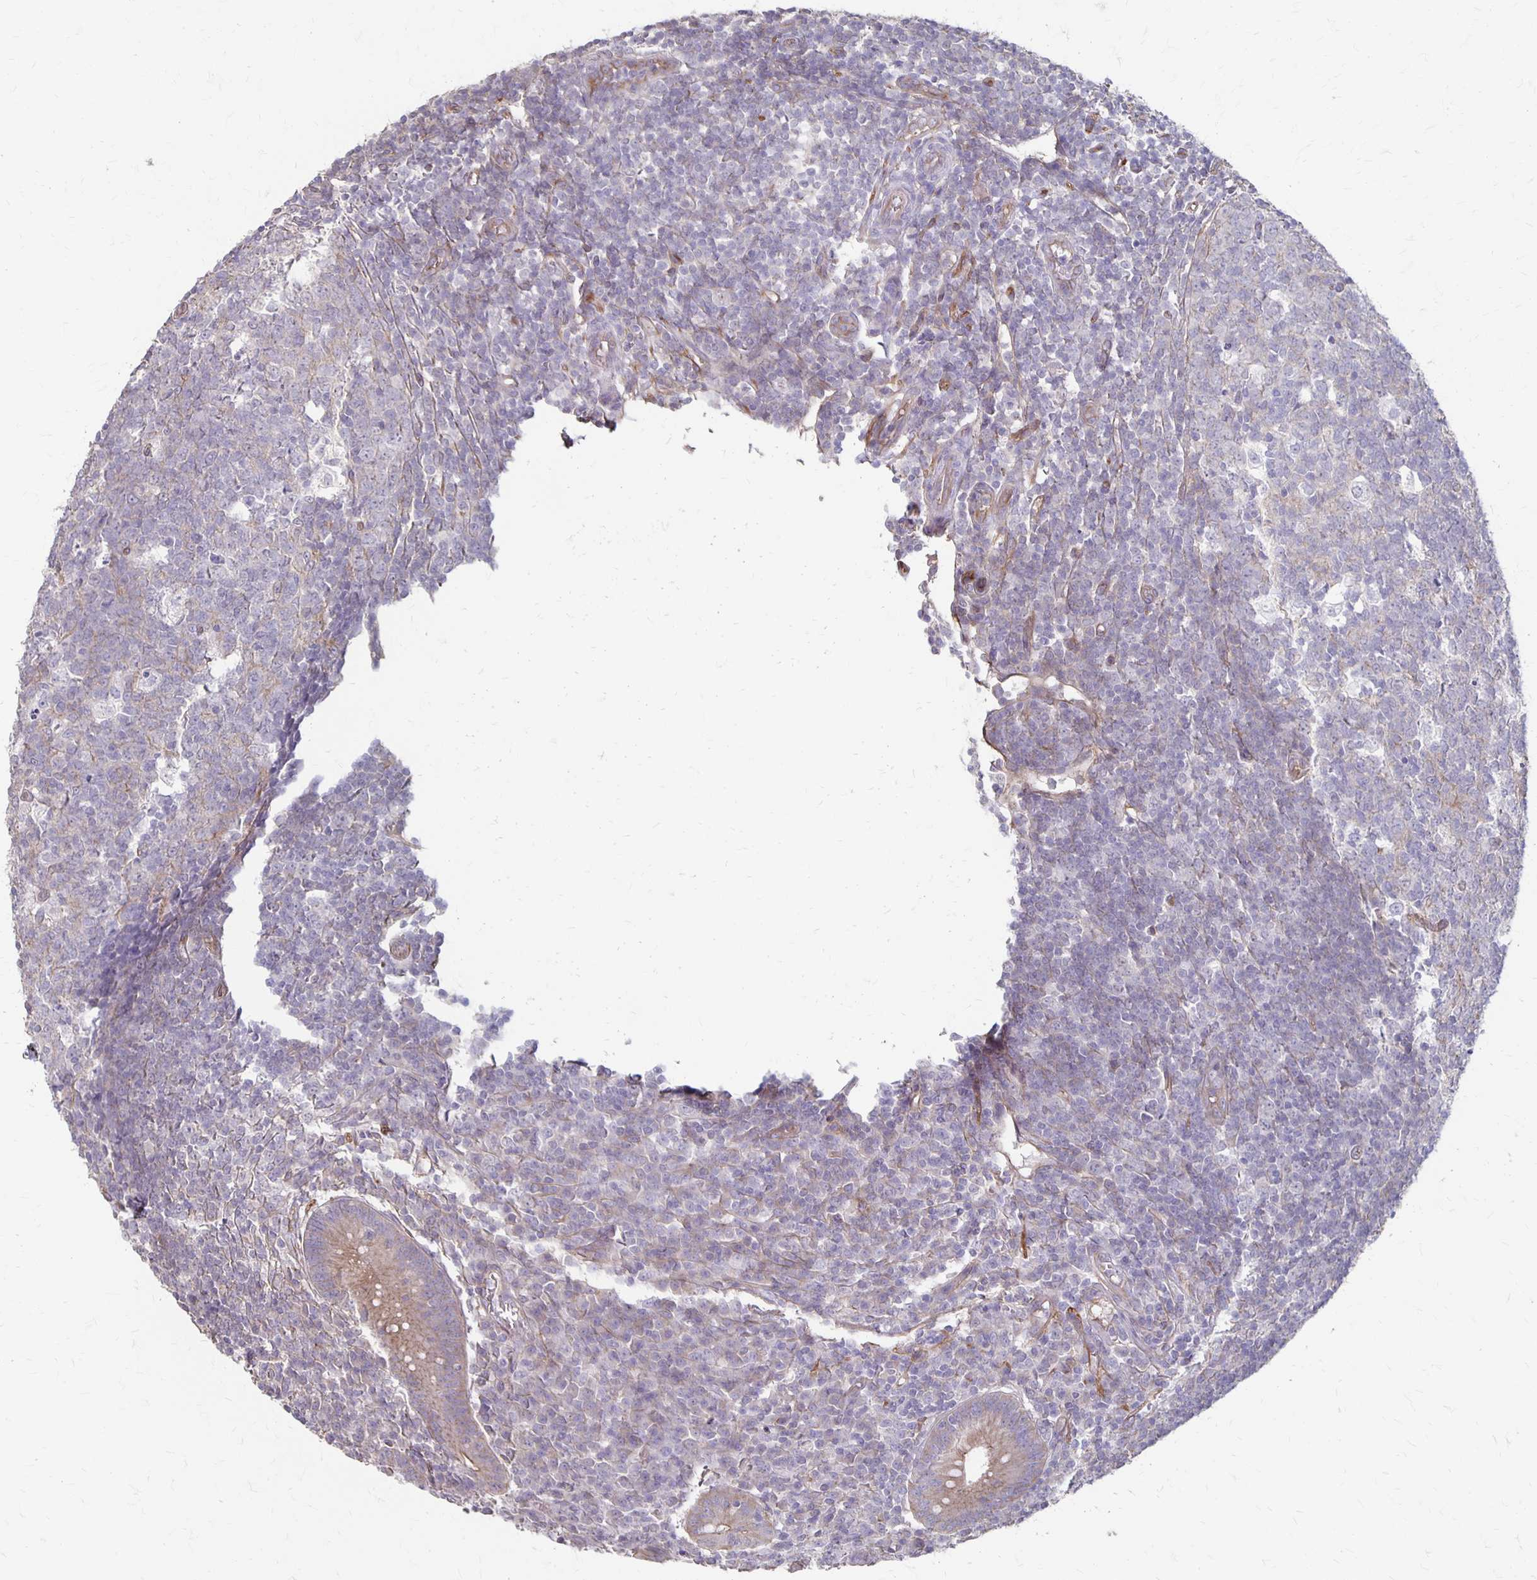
{"staining": {"intensity": "moderate", "quantity": ">75%", "location": "cytoplasmic/membranous"}, "tissue": "appendix", "cell_type": "Glandular cells", "image_type": "normal", "snomed": [{"axis": "morphology", "description": "Normal tissue, NOS"}, {"axis": "topography", "description": "Appendix"}], "caption": "Unremarkable appendix demonstrates moderate cytoplasmic/membranous staining in approximately >75% of glandular cells.", "gene": "PPP1R3E", "patient": {"sex": "male", "age": 18}}